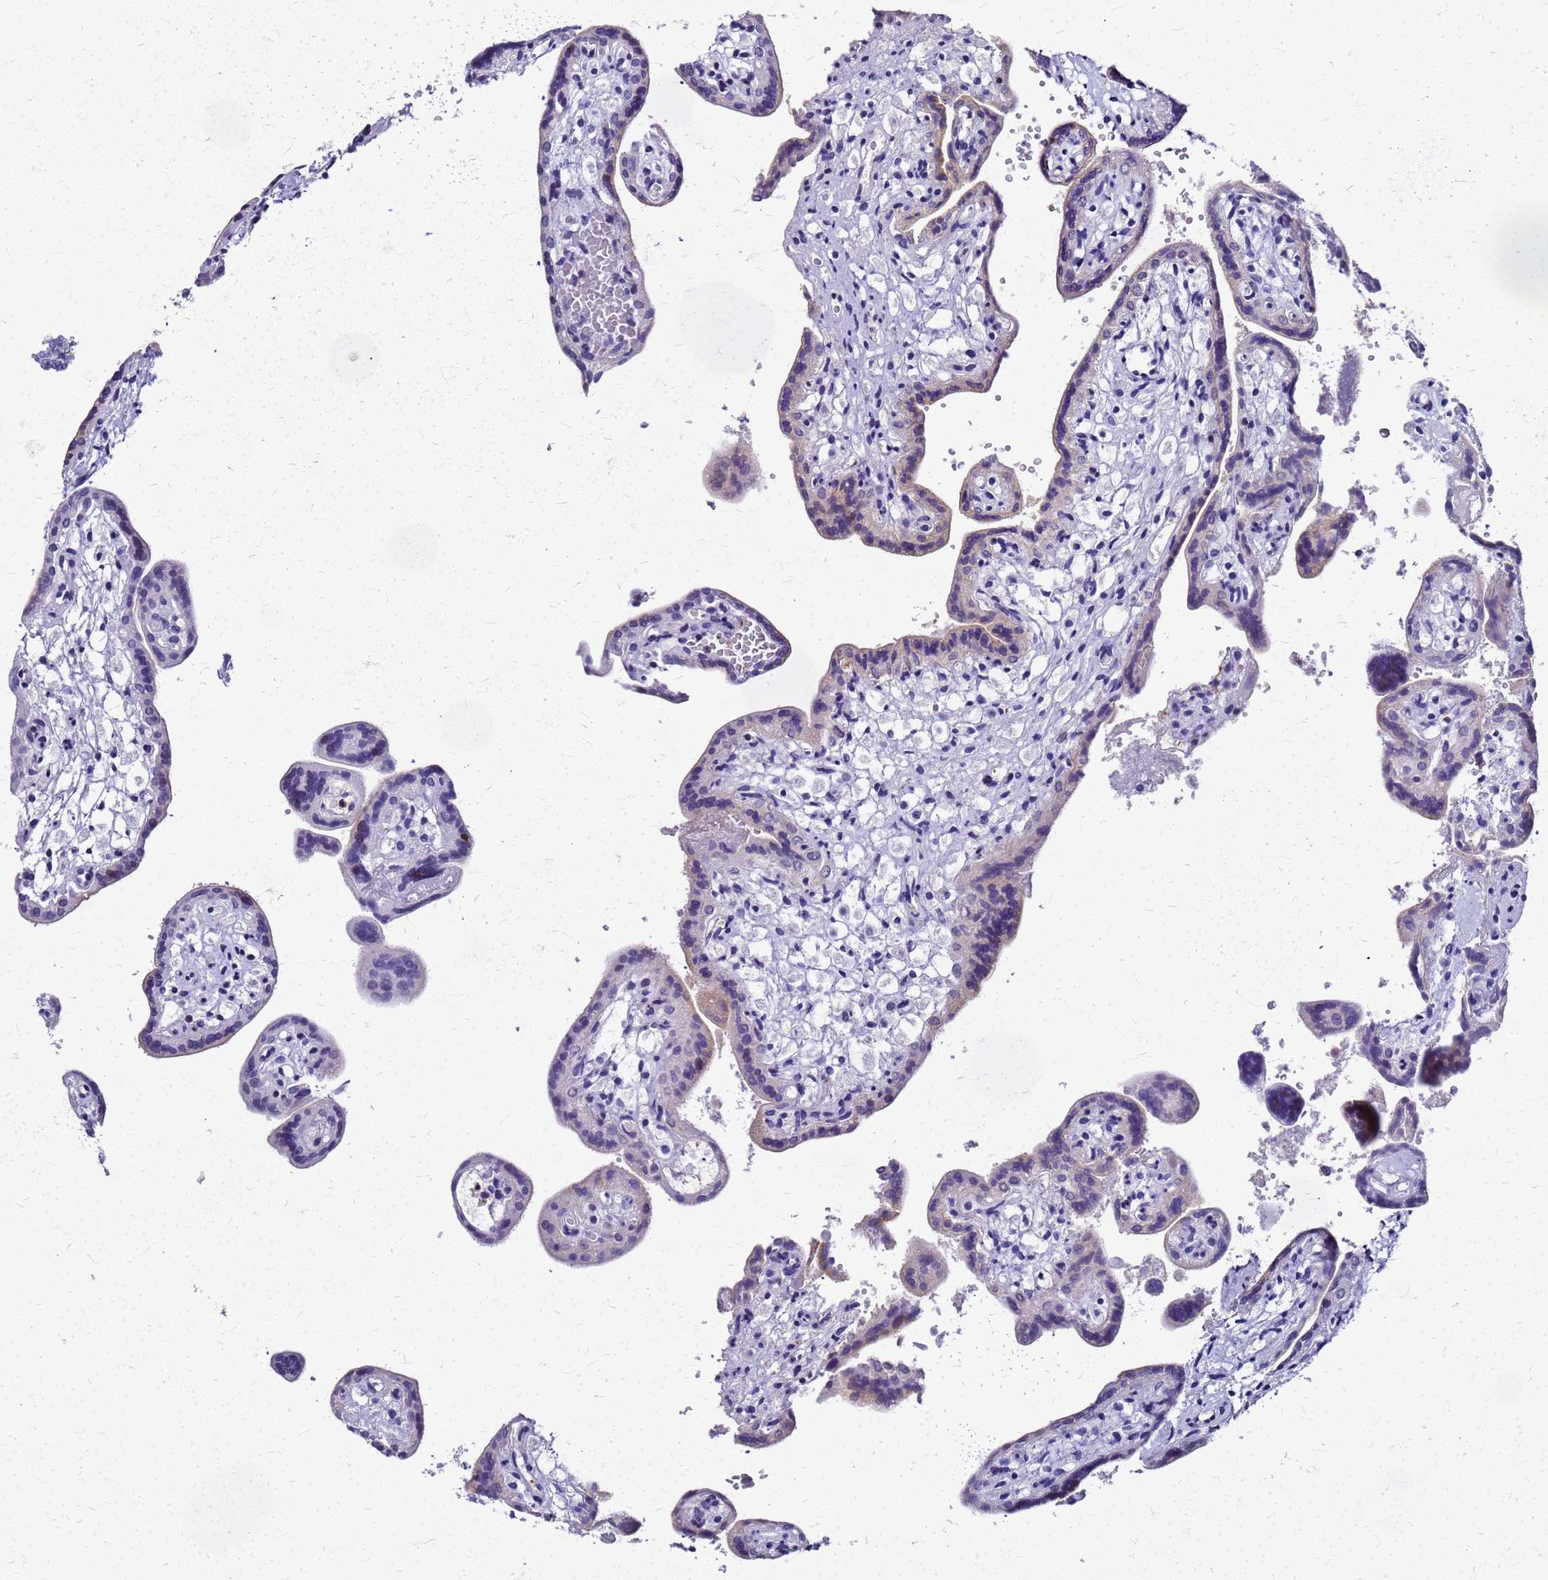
{"staining": {"intensity": "weak", "quantity": "<25%", "location": "cytoplasmic/membranous"}, "tissue": "placenta", "cell_type": "Trophoblastic cells", "image_type": "normal", "snomed": [{"axis": "morphology", "description": "Normal tissue, NOS"}, {"axis": "topography", "description": "Placenta"}], "caption": "The micrograph shows no staining of trophoblastic cells in normal placenta.", "gene": "SMIM21", "patient": {"sex": "female", "age": 37}}